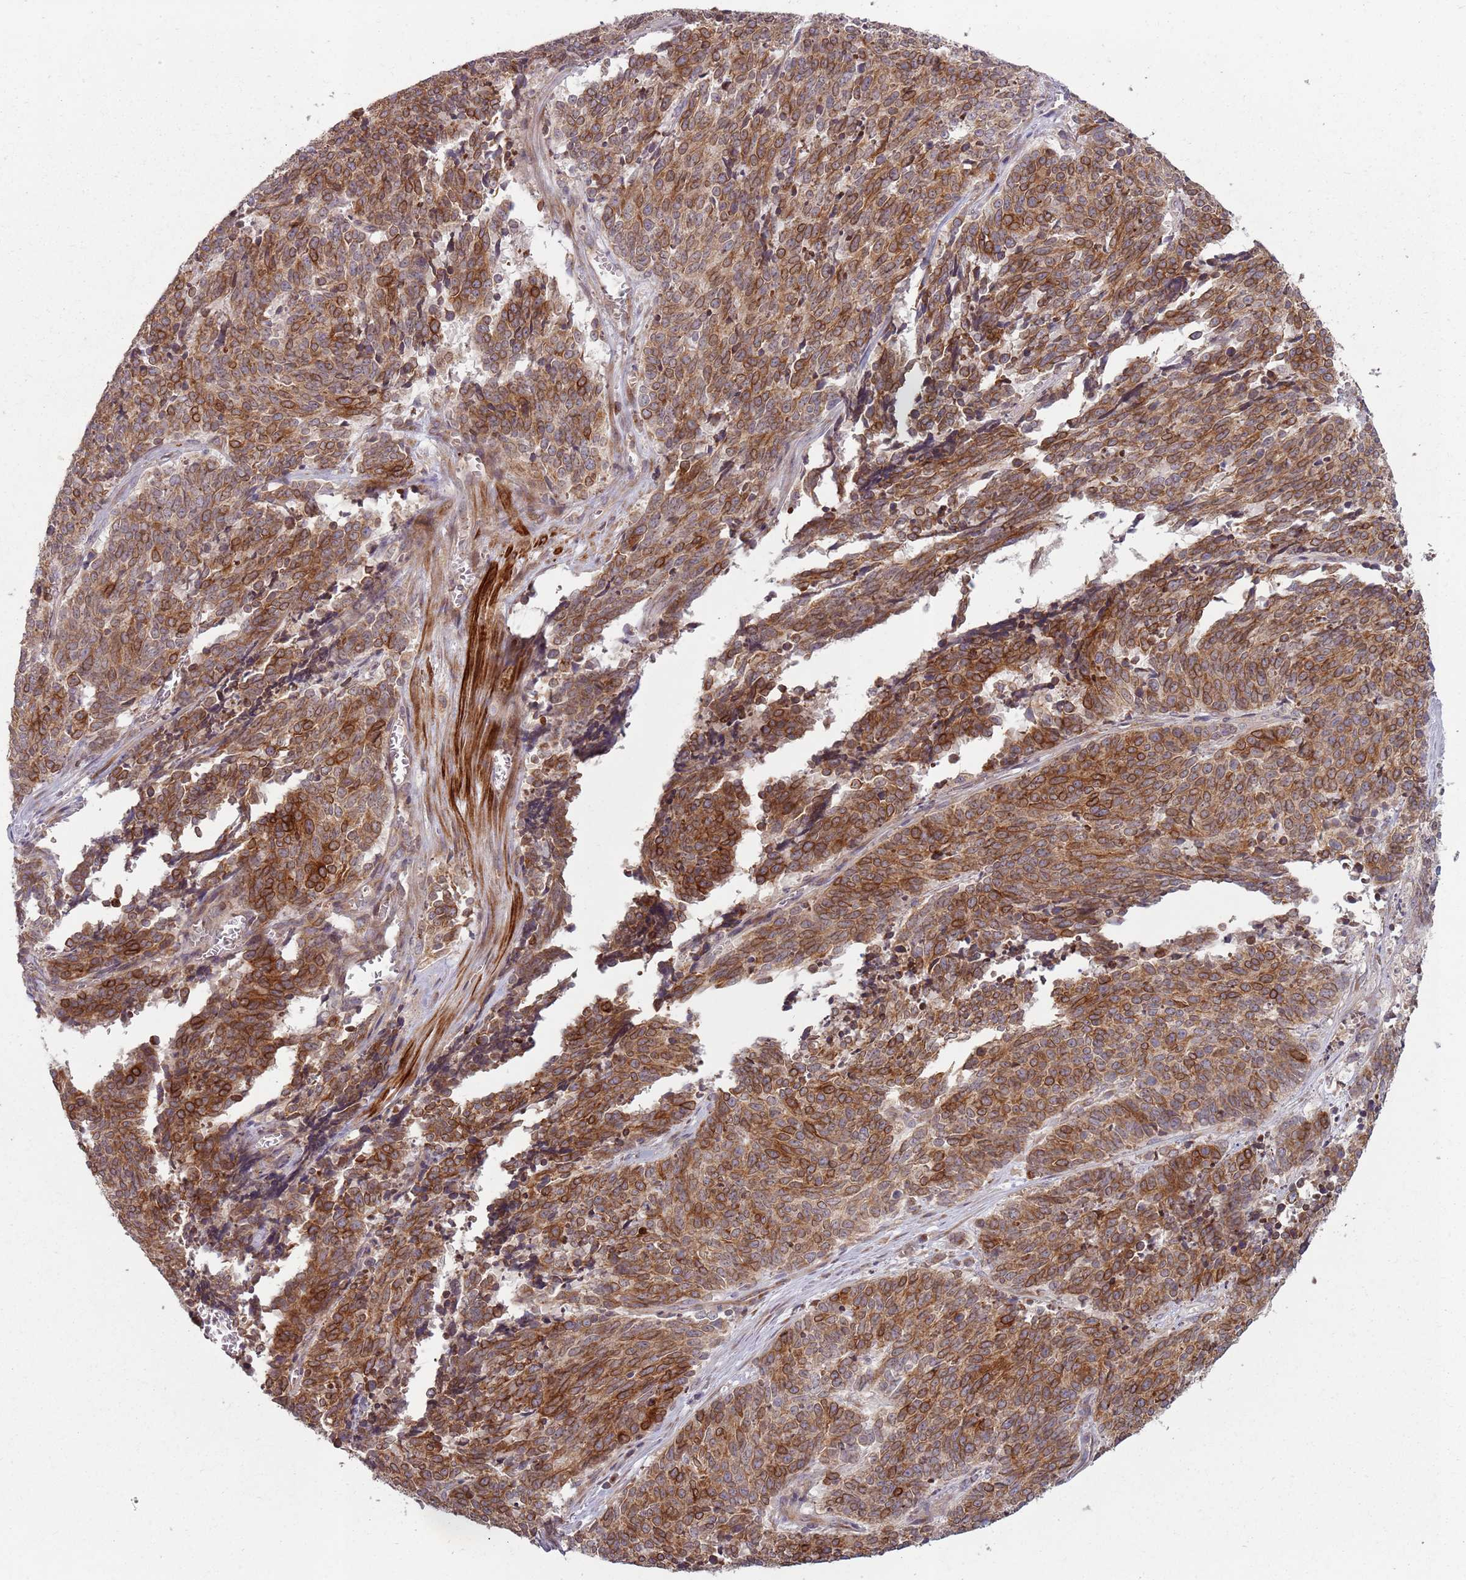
{"staining": {"intensity": "moderate", "quantity": ">75%", "location": "cytoplasmic/membranous"}, "tissue": "cervical cancer", "cell_type": "Tumor cells", "image_type": "cancer", "snomed": [{"axis": "morphology", "description": "Squamous cell carcinoma, NOS"}, {"axis": "topography", "description": "Cervix"}], "caption": "Immunohistochemical staining of cervical cancer (squamous cell carcinoma) reveals moderate cytoplasmic/membranous protein positivity in approximately >75% of tumor cells. The staining is performed using DAB brown chromogen to label protein expression. The nuclei are counter-stained blue using hematoxylin.", "gene": "PLD6", "patient": {"sex": "female", "age": 29}}